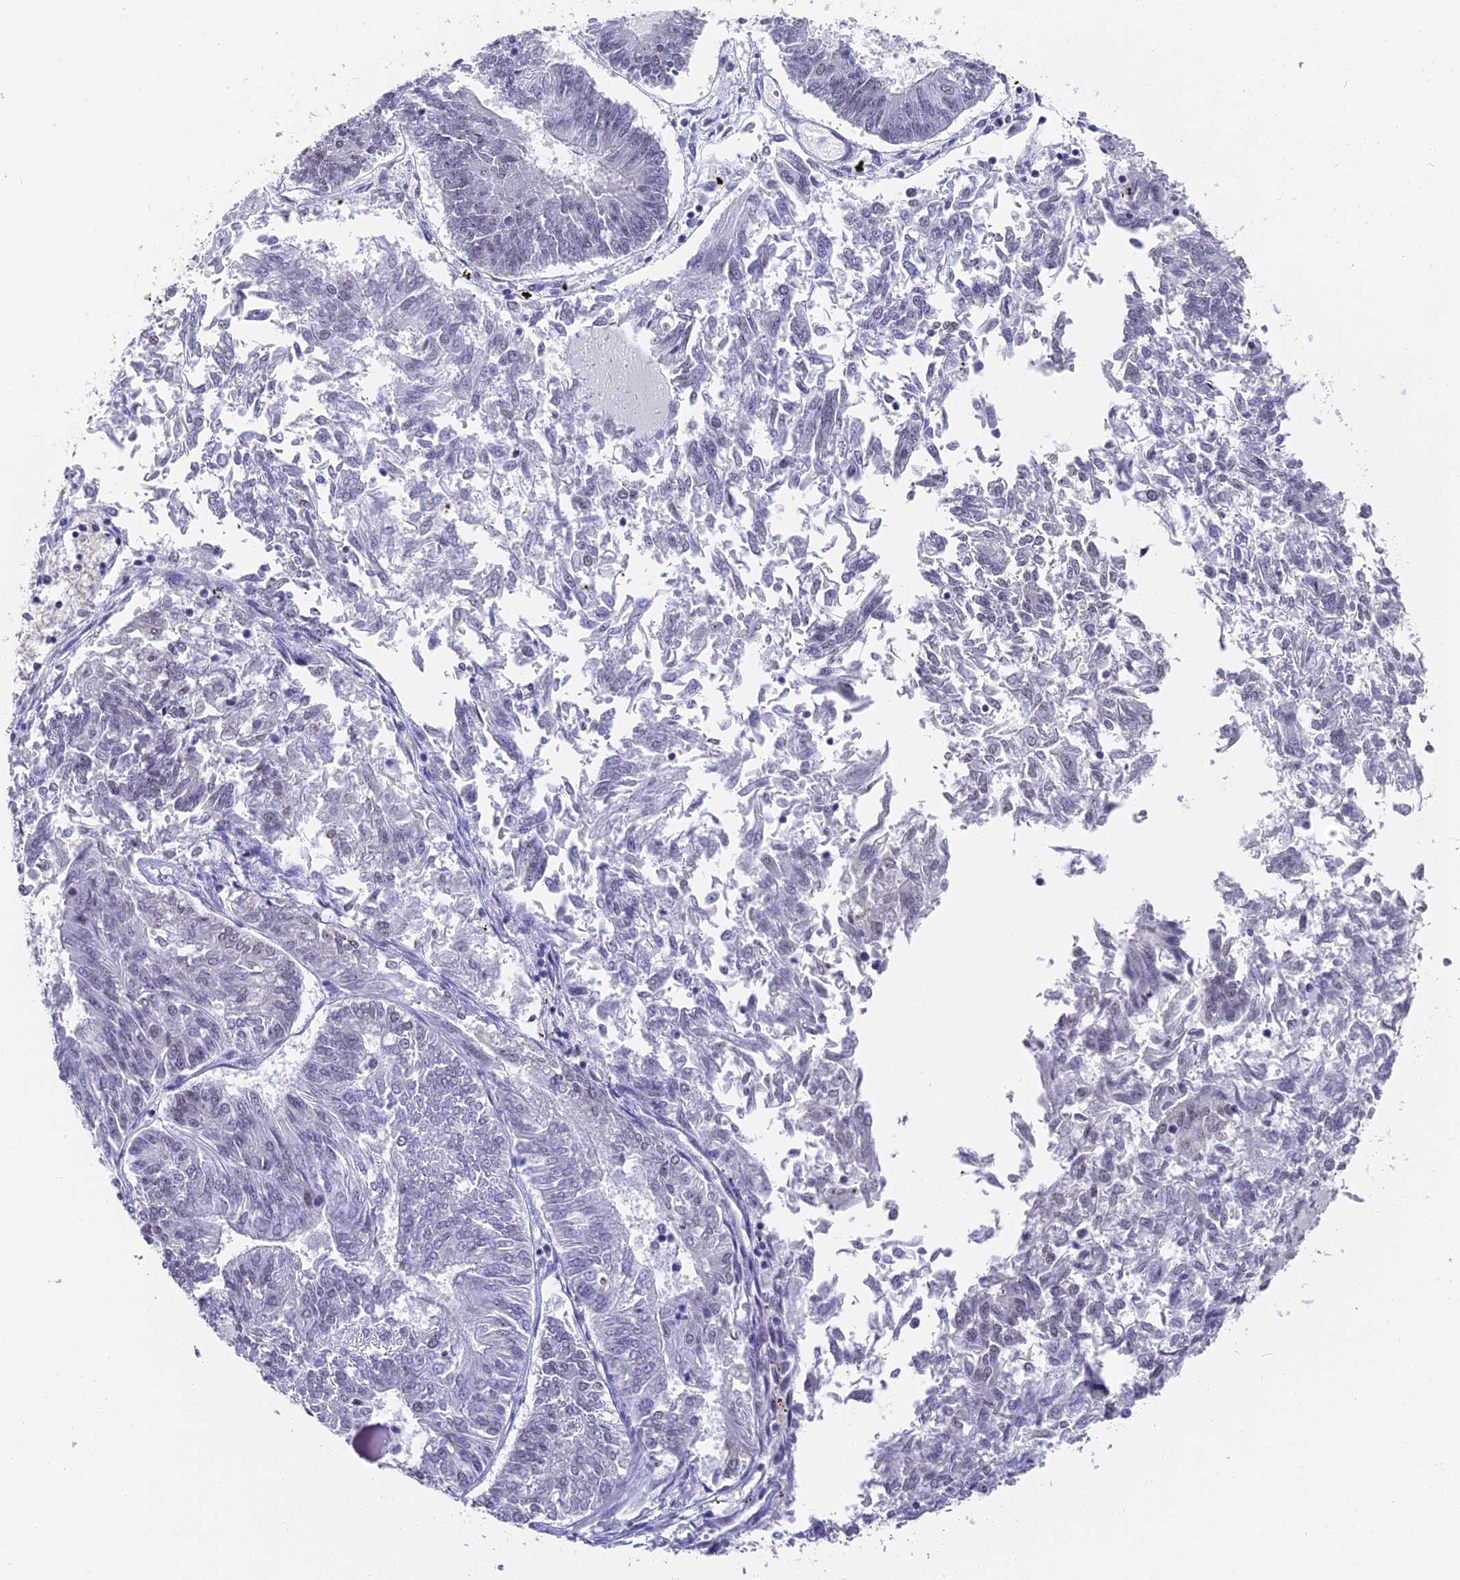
{"staining": {"intensity": "negative", "quantity": "none", "location": "none"}, "tissue": "endometrial cancer", "cell_type": "Tumor cells", "image_type": "cancer", "snomed": [{"axis": "morphology", "description": "Adenocarcinoma, NOS"}, {"axis": "topography", "description": "Endometrium"}], "caption": "Human endometrial cancer (adenocarcinoma) stained for a protein using IHC reveals no expression in tumor cells.", "gene": "CD2BP2", "patient": {"sex": "female", "age": 58}}